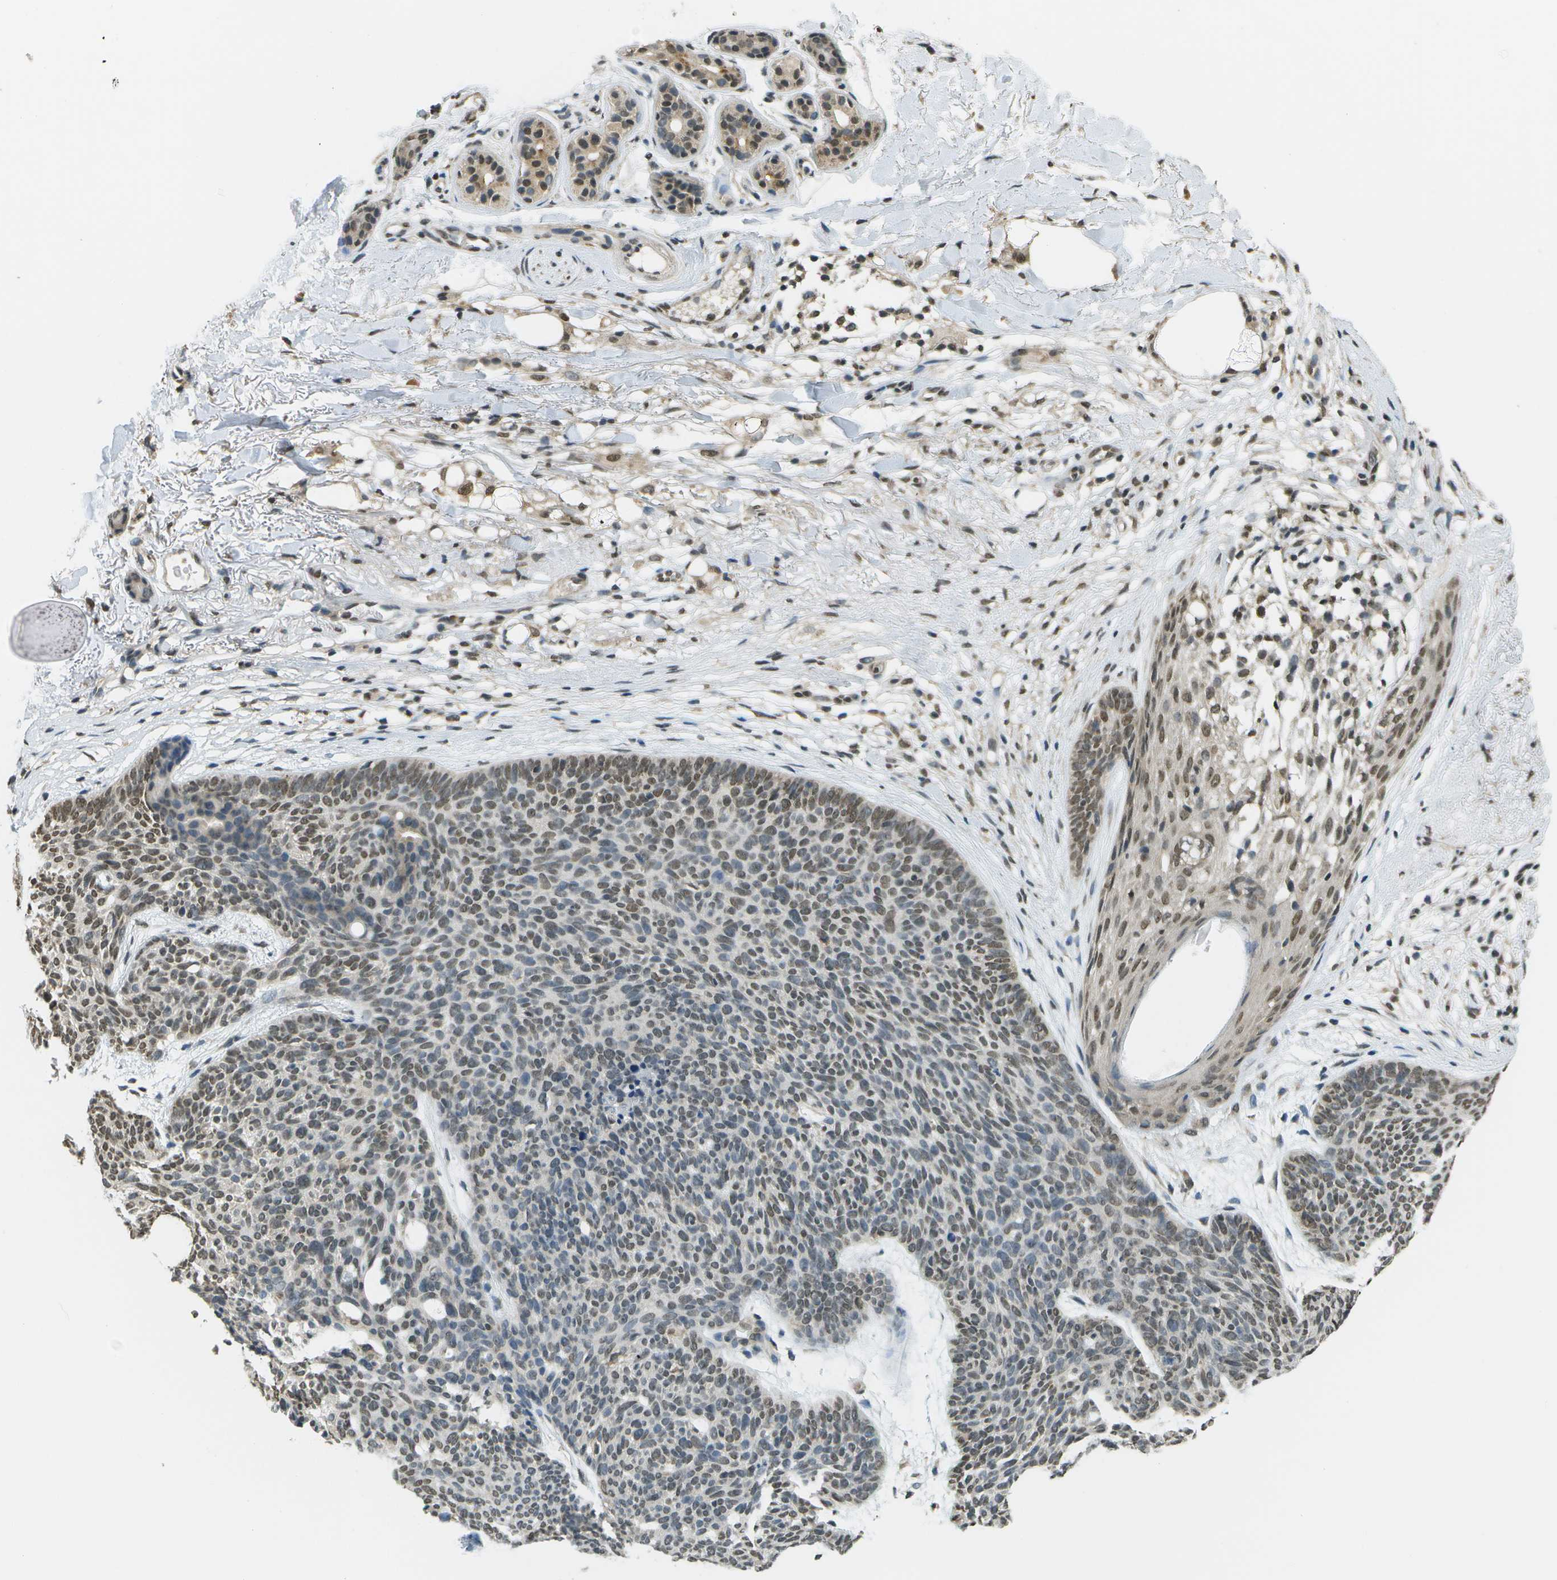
{"staining": {"intensity": "weak", "quantity": "25%-75%", "location": "nuclear"}, "tissue": "skin cancer", "cell_type": "Tumor cells", "image_type": "cancer", "snomed": [{"axis": "morphology", "description": "Normal tissue, NOS"}, {"axis": "morphology", "description": "Basal cell carcinoma"}, {"axis": "topography", "description": "Skin"}], "caption": "The image exhibits immunohistochemical staining of skin cancer (basal cell carcinoma). There is weak nuclear expression is seen in approximately 25%-75% of tumor cells. The staining was performed using DAB, with brown indicating positive protein expression. Nuclei are stained blue with hematoxylin.", "gene": "ABL2", "patient": {"sex": "female", "age": 70}}